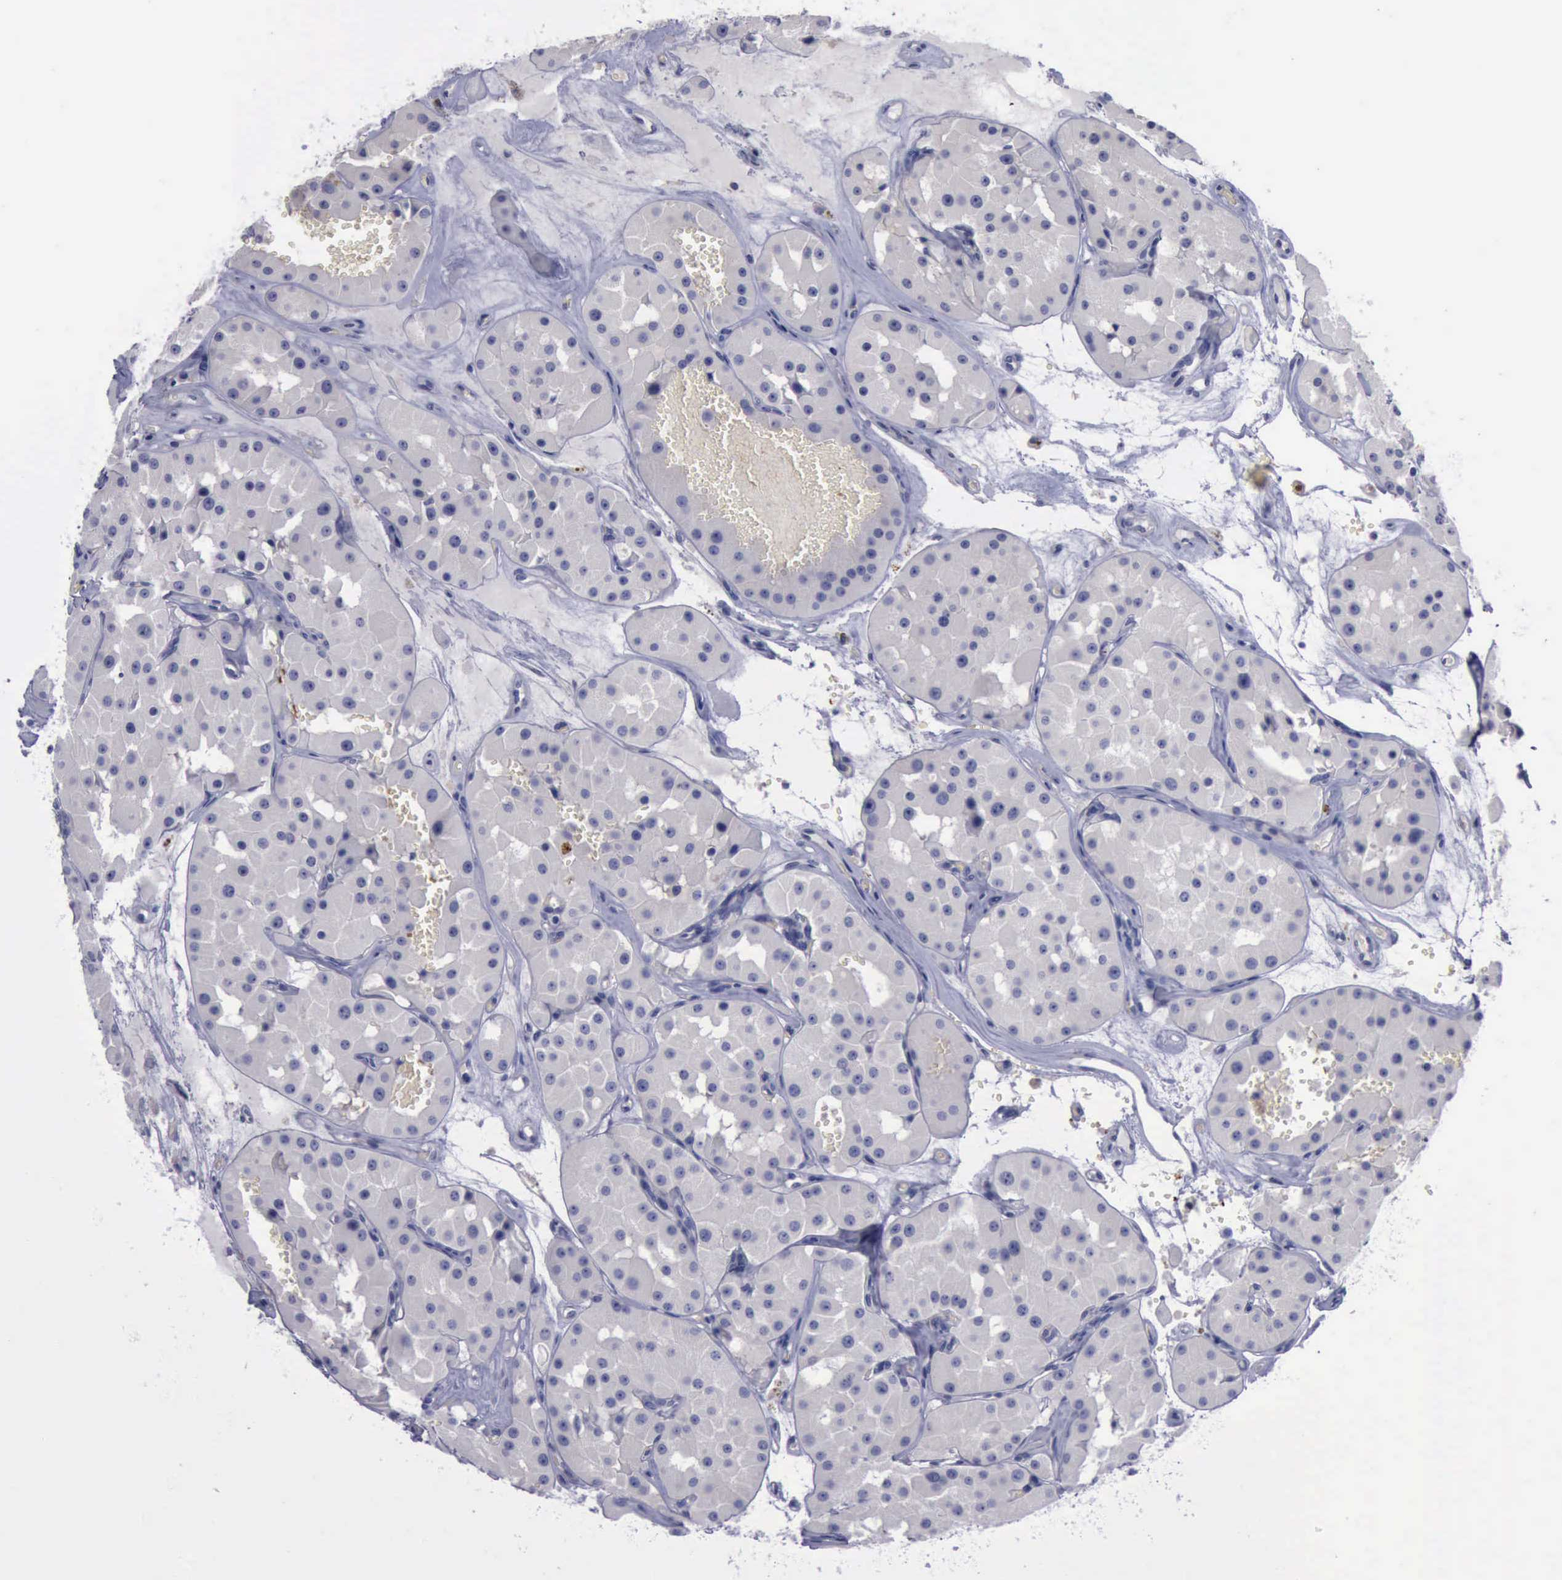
{"staining": {"intensity": "weak", "quantity": ">75%", "location": "cytoplasmic/membranous"}, "tissue": "renal cancer", "cell_type": "Tumor cells", "image_type": "cancer", "snomed": [{"axis": "morphology", "description": "Adenocarcinoma, uncertain malignant potential"}, {"axis": "topography", "description": "Kidney"}], "caption": "Immunohistochemistry (IHC) image of neoplastic tissue: human adenocarcinoma,  uncertain malignant potential (renal) stained using immunohistochemistry (IHC) displays low levels of weak protein expression localized specifically in the cytoplasmic/membranous of tumor cells, appearing as a cytoplasmic/membranous brown color.", "gene": "CEP128", "patient": {"sex": "male", "age": 63}}